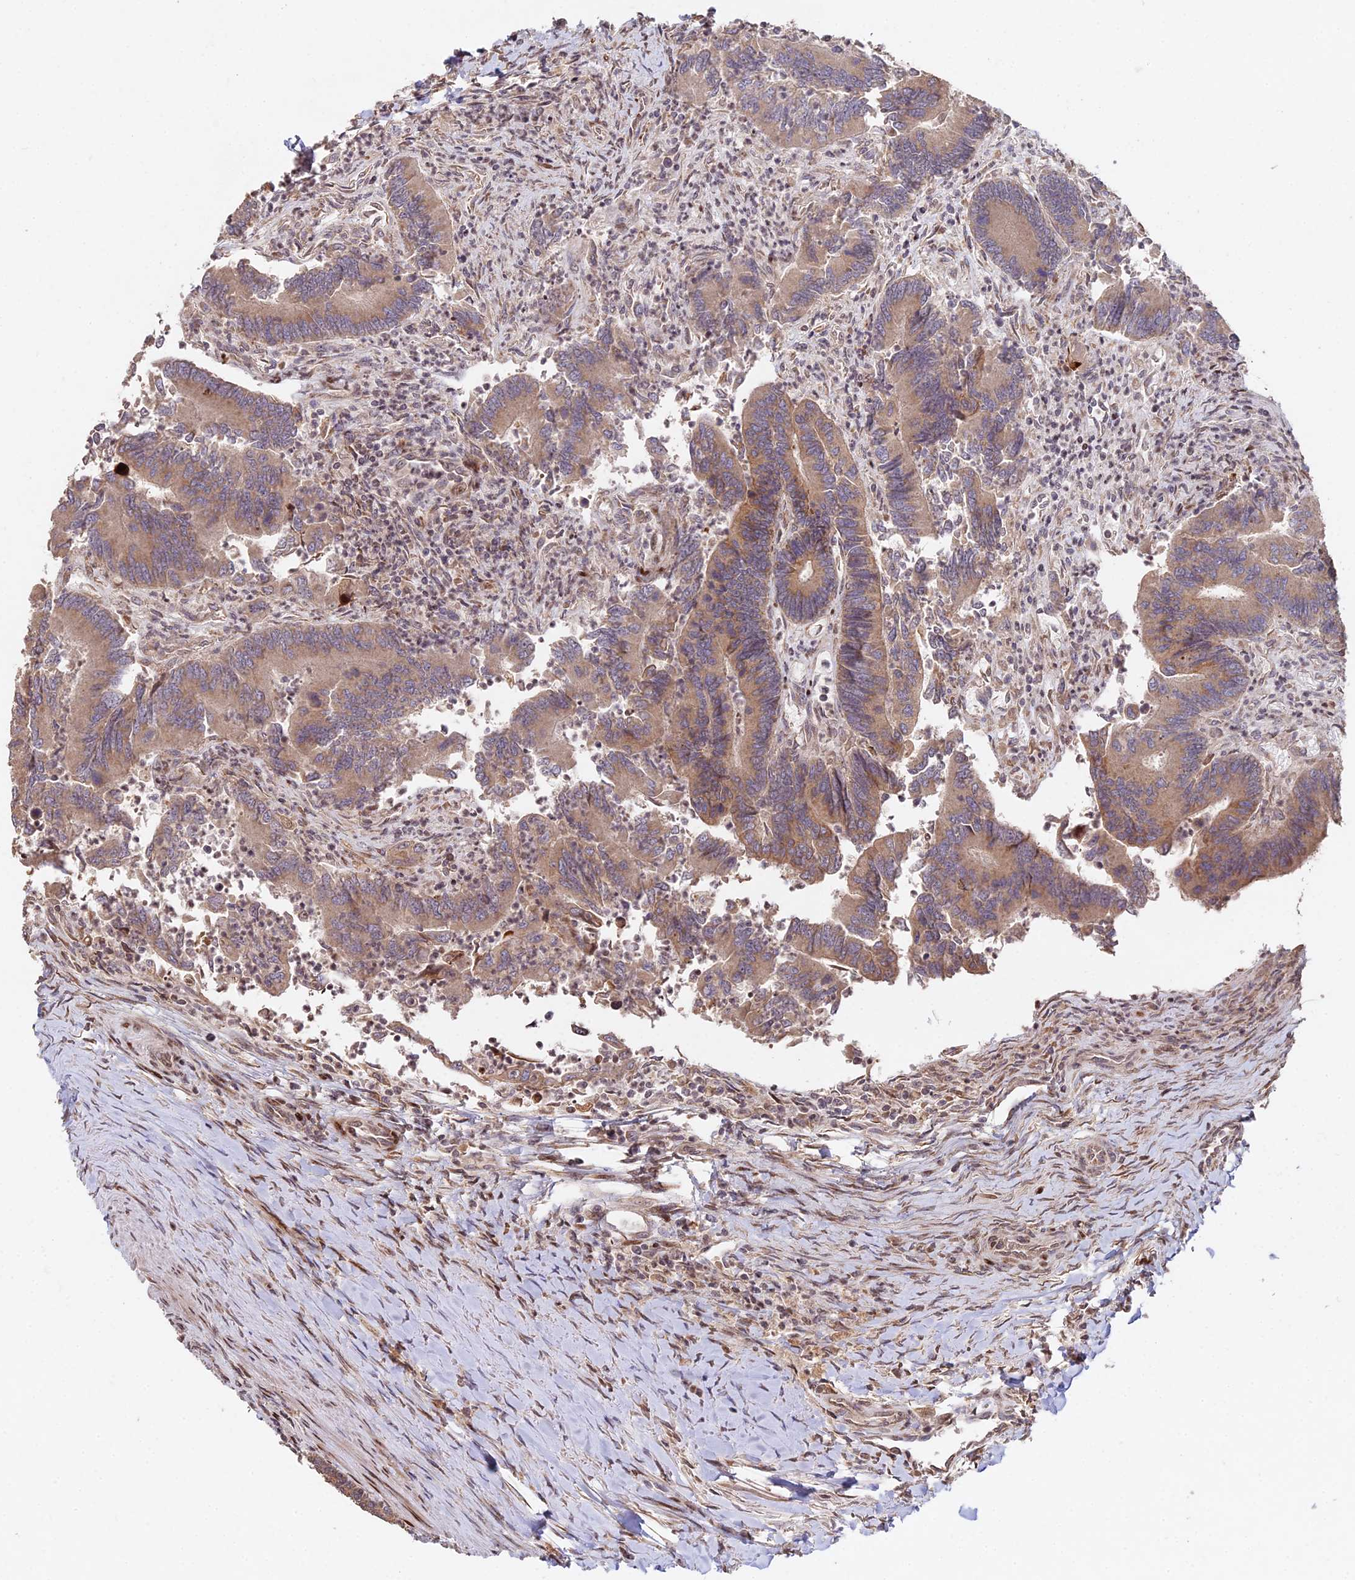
{"staining": {"intensity": "moderate", "quantity": ">75%", "location": "cytoplasmic/membranous"}, "tissue": "colorectal cancer", "cell_type": "Tumor cells", "image_type": "cancer", "snomed": [{"axis": "morphology", "description": "Adenocarcinoma, NOS"}, {"axis": "topography", "description": "Colon"}], "caption": "This histopathology image exhibits immunohistochemistry (IHC) staining of colorectal cancer (adenocarcinoma), with medium moderate cytoplasmic/membranous expression in about >75% of tumor cells.", "gene": "RBMS2", "patient": {"sex": "female", "age": 67}}